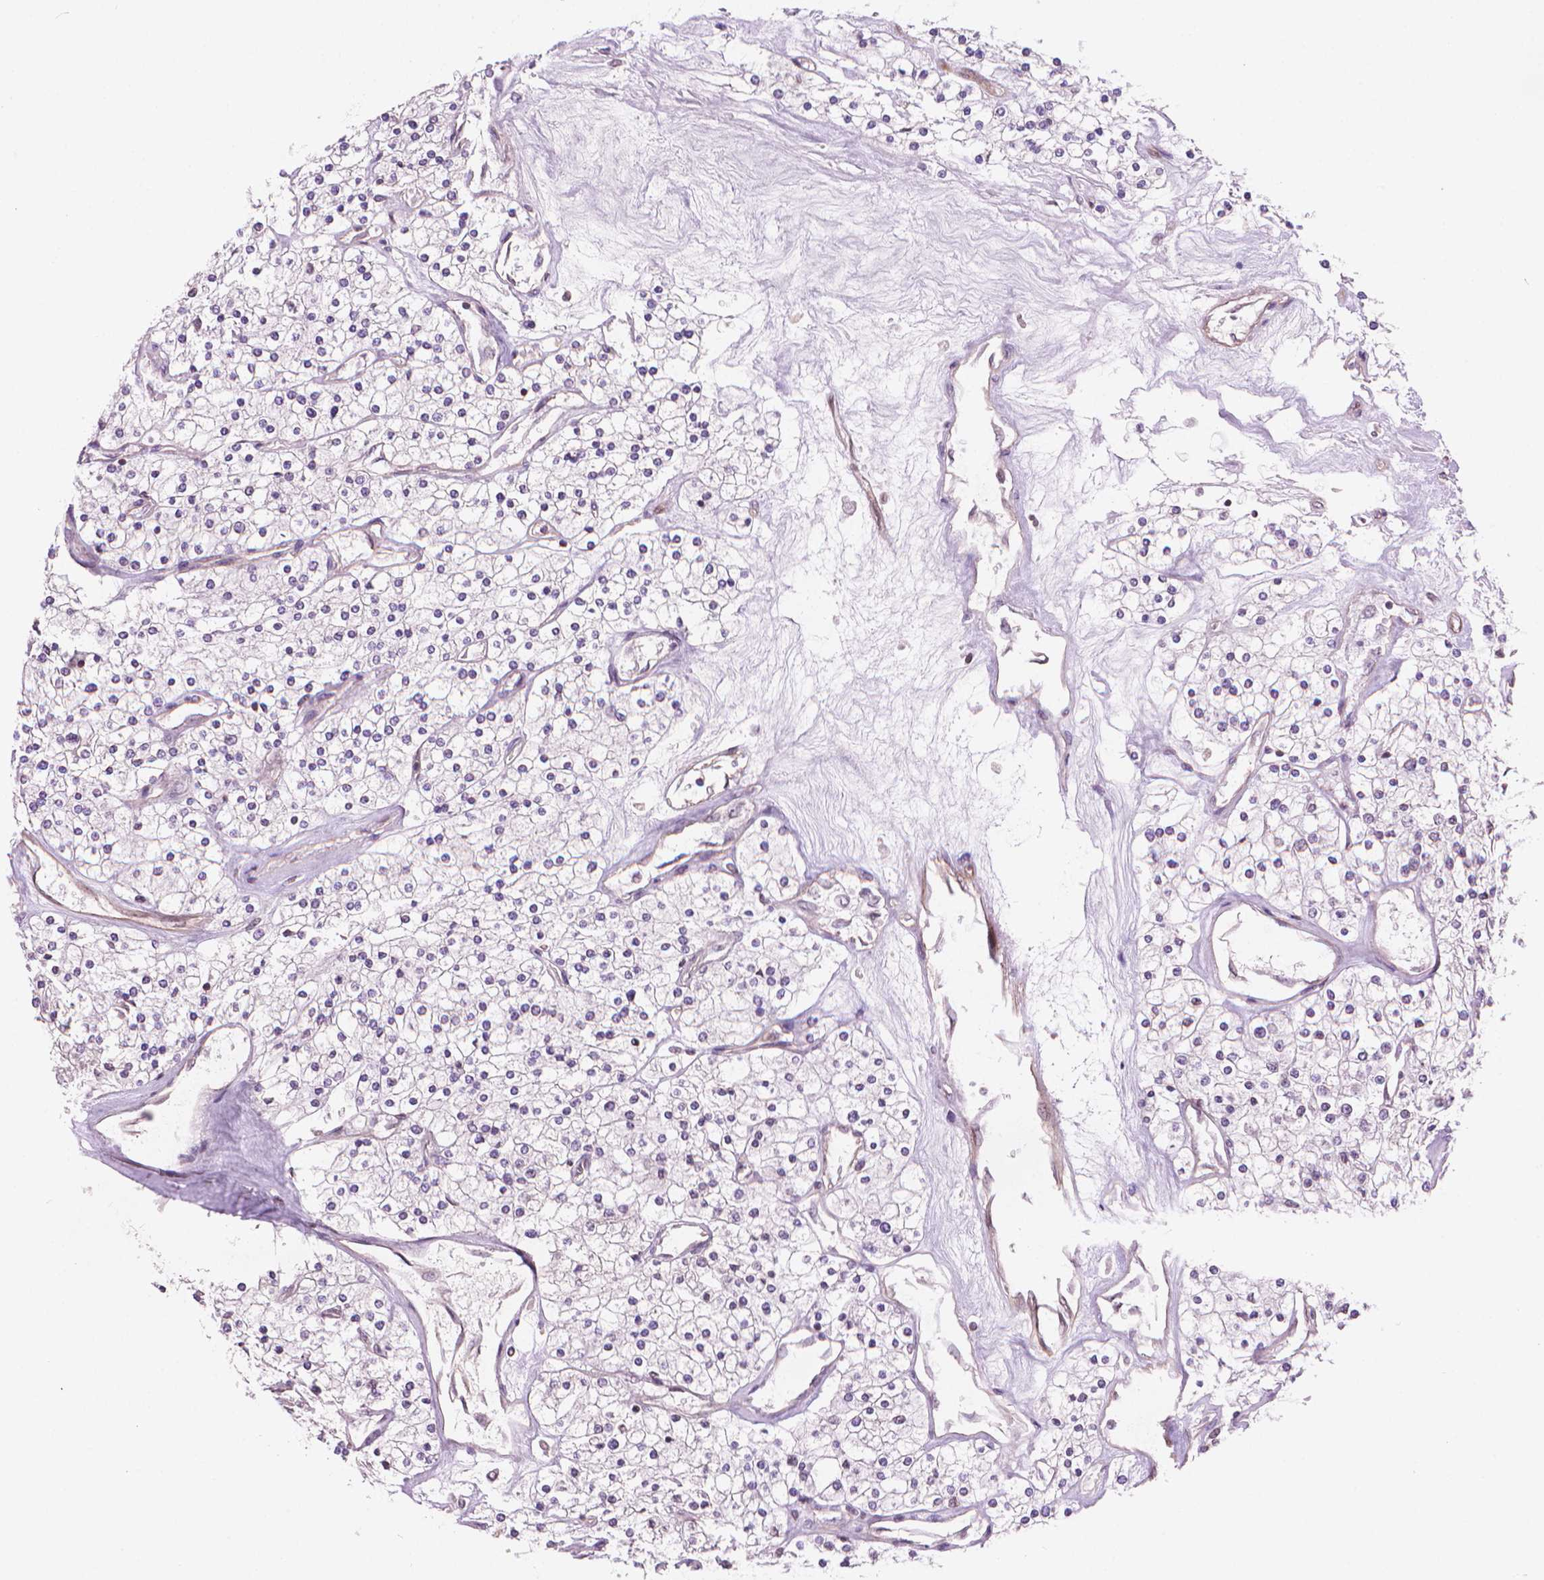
{"staining": {"intensity": "negative", "quantity": "none", "location": "none"}, "tissue": "renal cancer", "cell_type": "Tumor cells", "image_type": "cancer", "snomed": [{"axis": "morphology", "description": "Adenocarcinoma, NOS"}, {"axis": "topography", "description": "Kidney"}], "caption": "Tumor cells are negative for protein expression in human renal cancer.", "gene": "TMEM184A", "patient": {"sex": "male", "age": 80}}